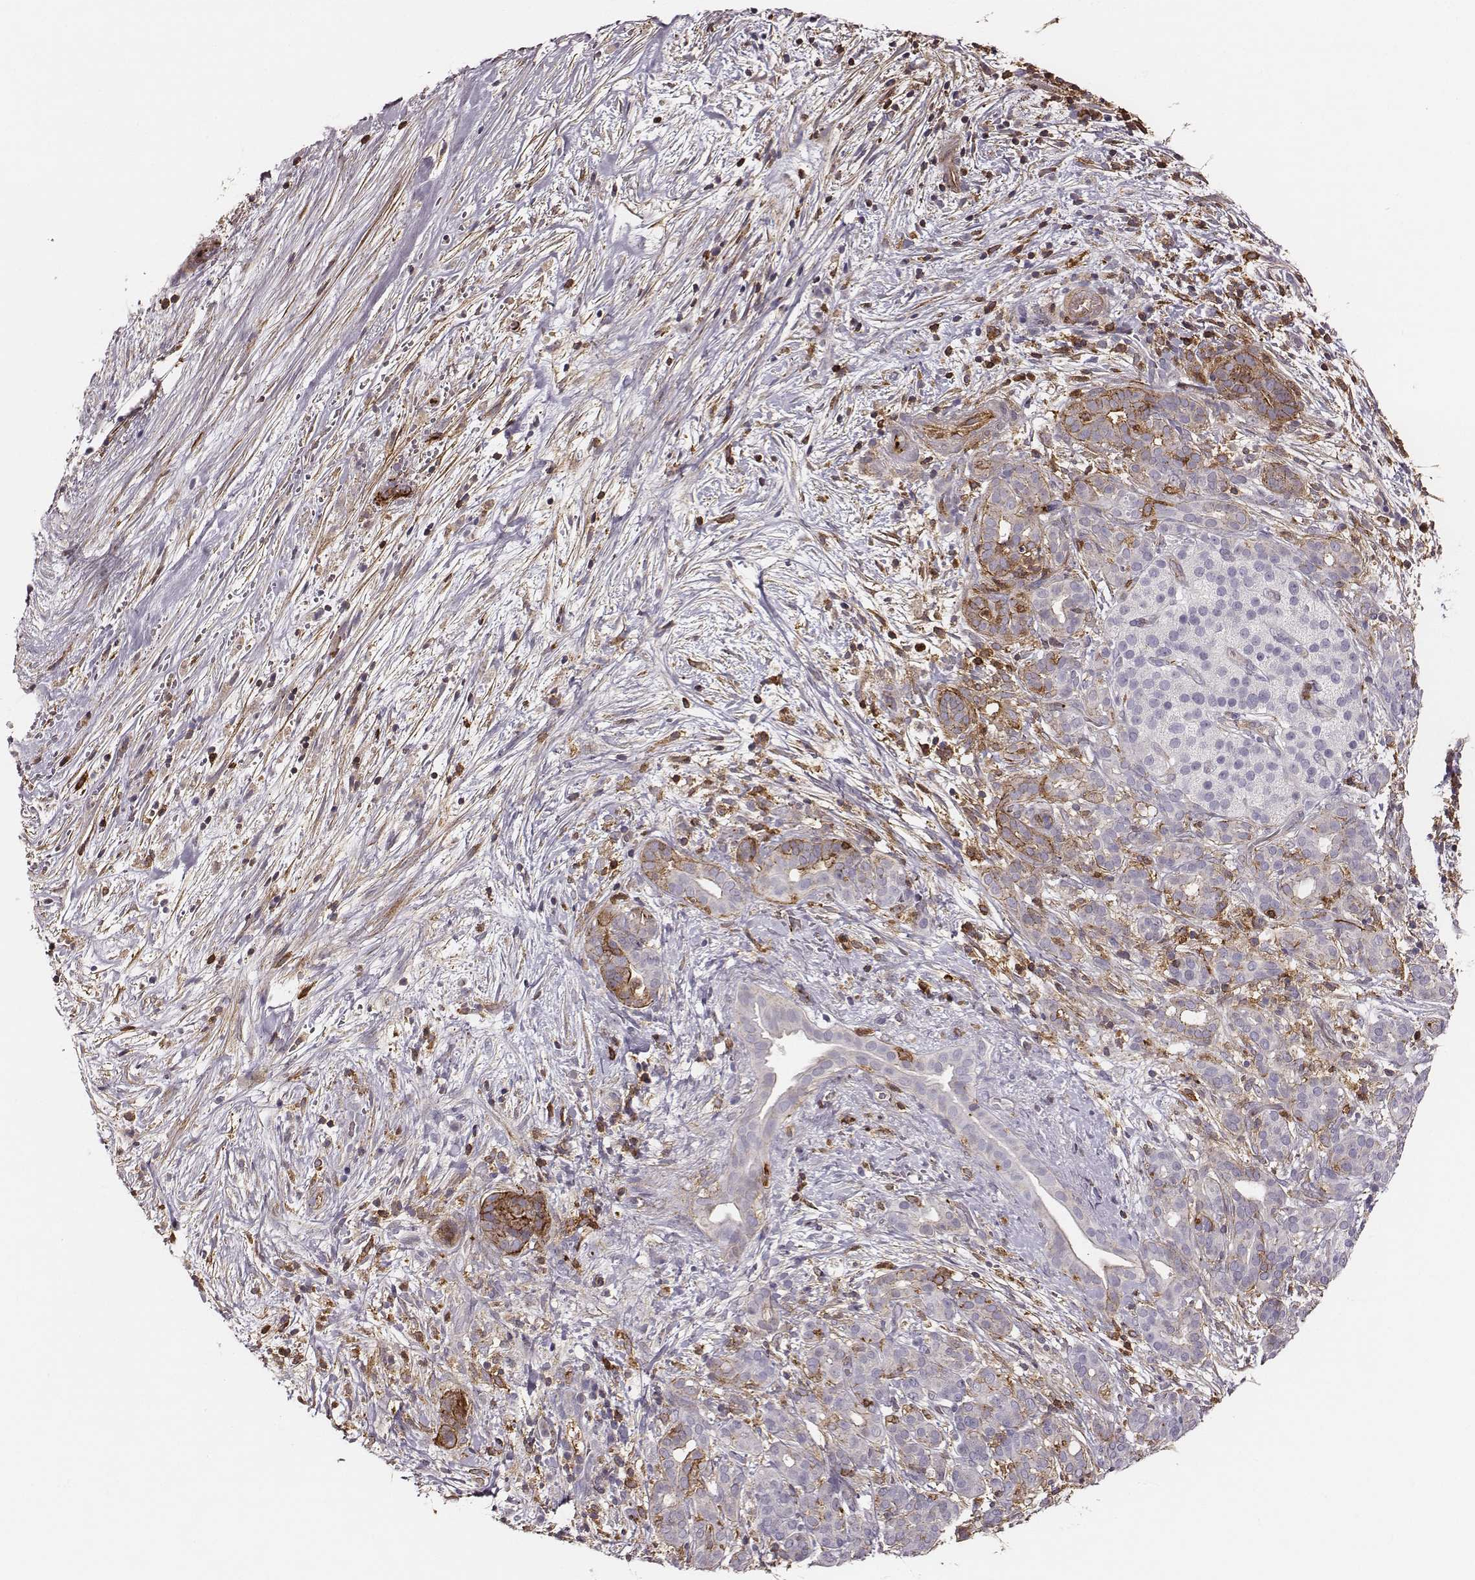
{"staining": {"intensity": "moderate", "quantity": "<25%", "location": "cytoplasmic/membranous"}, "tissue": "pancreatic cancer", "cell_type": "Tumor cells", "image_type": "cancer", "snomed": [{"axis": "morphology", "description": "Adenocarcinoma, NOS"}, {"axis": "topography", "description": "Pancreas"}], "caption": "Human pancreatic cancer stained for a protein (brown) shows moderate cytoplasmic/membranous positive positivity in approximately <25% of tumor cells.", "gene": "ZYX", "patient": {"sex": "male", "age": 44}}